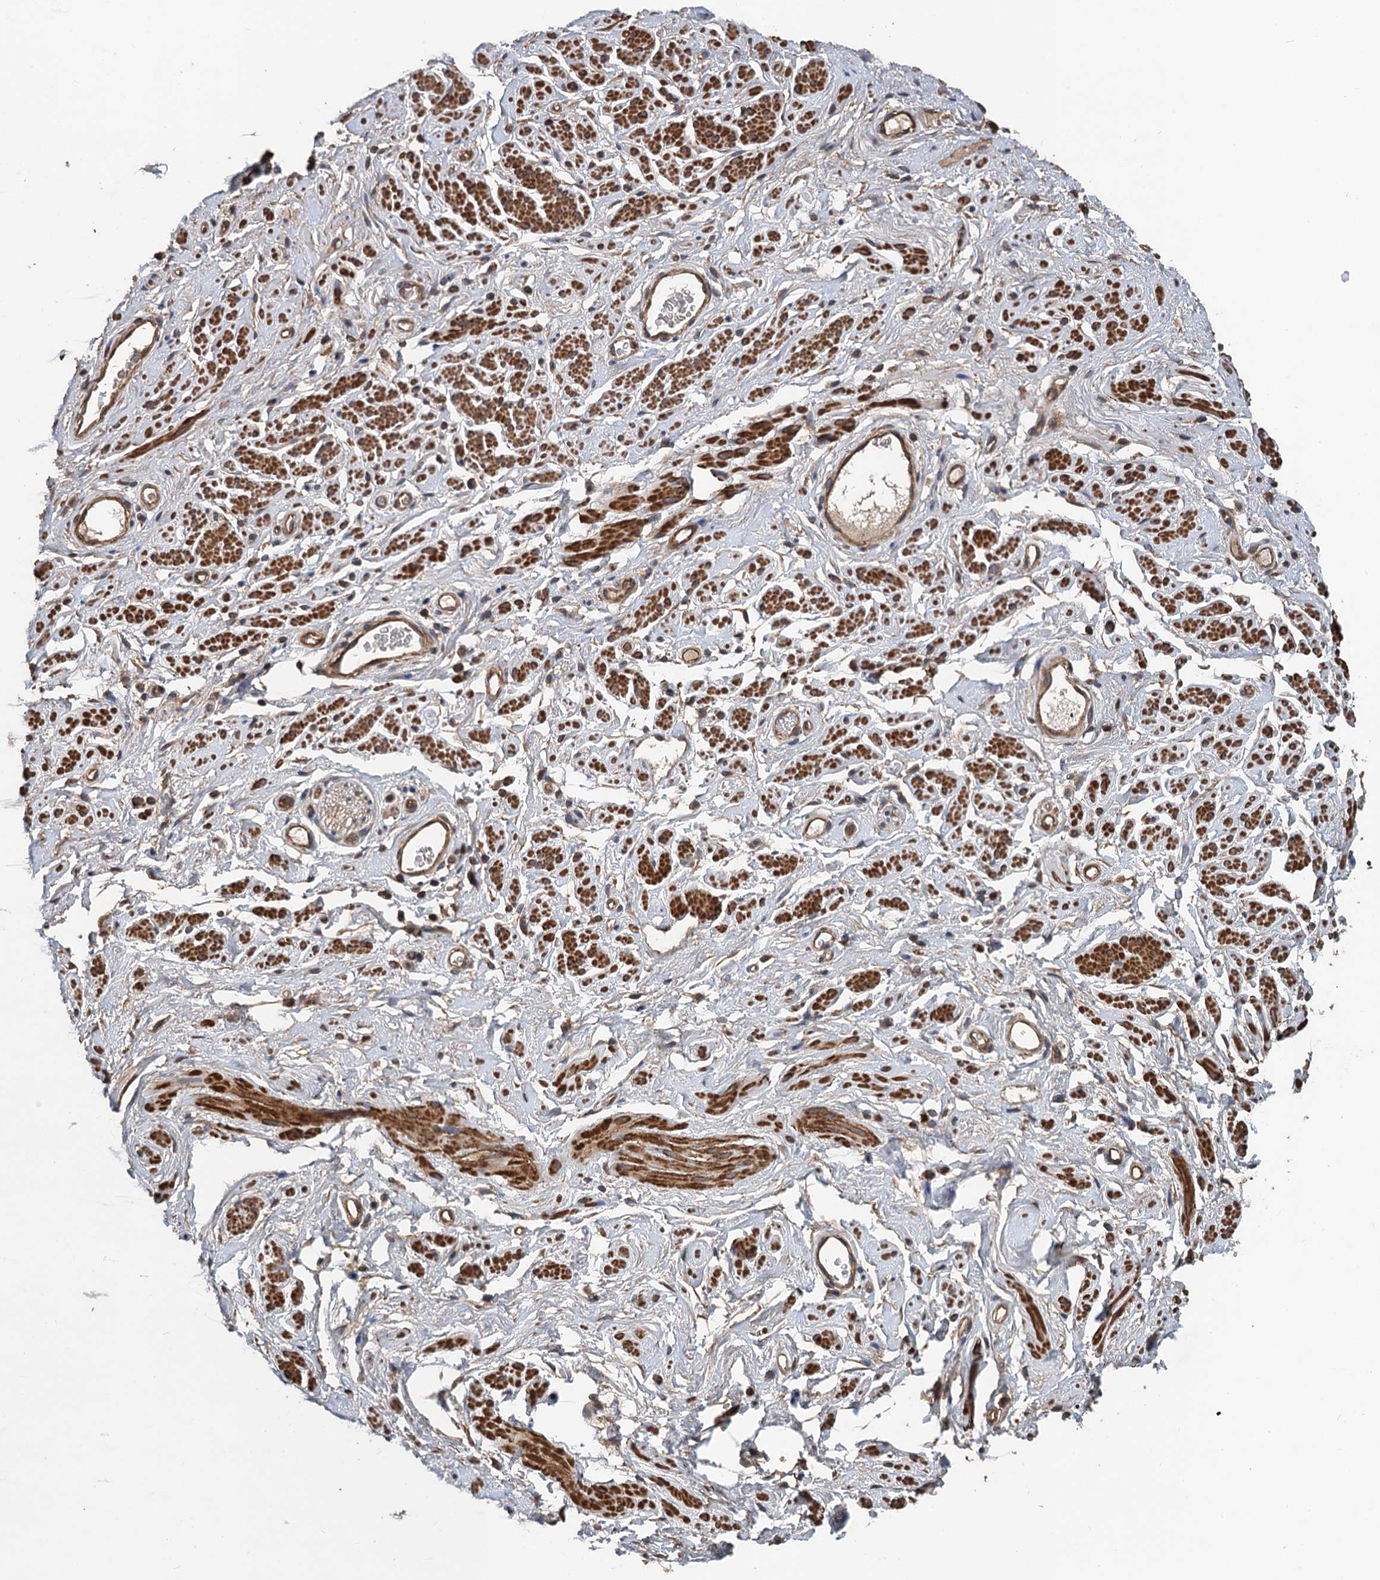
{"staining": {"intensity": "weak", "quantity": ">75%", "location": "cytoplasmic/membranous"}, "tissue": "adipose tissue", "cell_type": "Adipocytes", "image_type": "normal", "snomed": [{"axis": "morphology", "description": "Normal tissue, NOS"}, {"axis": "morphology", "description": "Adenocarcinoma, NOS"}, {"axis": "topography", "description": "Rectum"}, {"axis": "topography", "description": "Vagina"}, {"axis": "topography", "description": "Peripheral nerve tissue"}], "caption": "This image displays unremarkable adipose tissue stained with immunohistochemistry to label a protein in brown. The cytoplasmic/membranous of adipocytes show weak positivity for the protein. Nuclei are counter-stained blue.", "gene": "PPP4R1", "patient": {"sex": "female", "age": 71}}